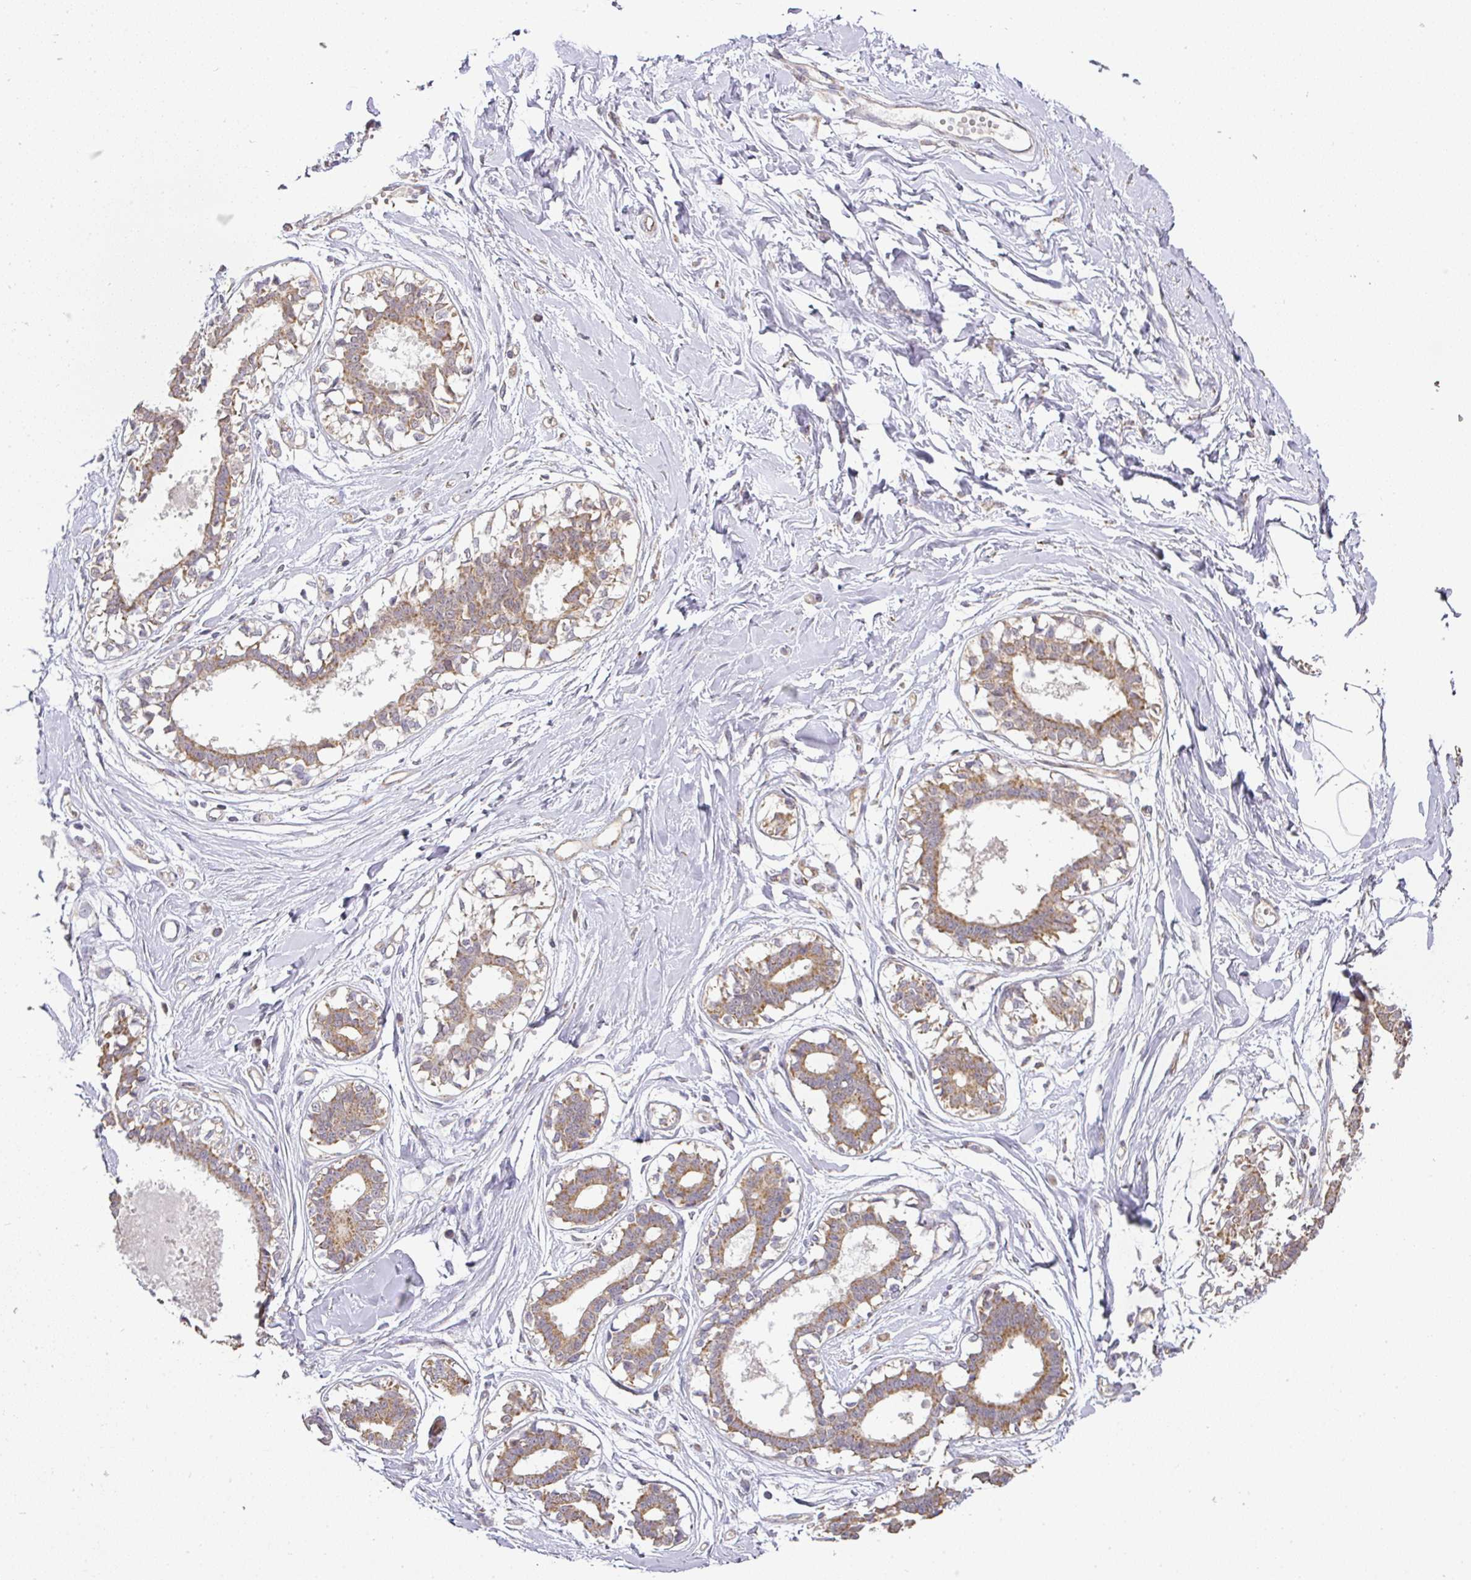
{"staining": {"intensity": "negative", "quantity": "none", "location": "none"}, "tissue": "breast", "cell_type": "Adipocytes", "image_type": "normal", "snomed": [{"axis": "morphology", "description": "Normal tissue, NOS"}, {"axis": "topography", "description": "Breast"}], "caption": "A high-resolution photomicrograph shows immunohistochemistry staining of benign breast, which displays no significant expression in adipocytes. Nuclei are stained in blue.", "gene": "MYOM2", "patient": {"sex": "female", "age": 45}}